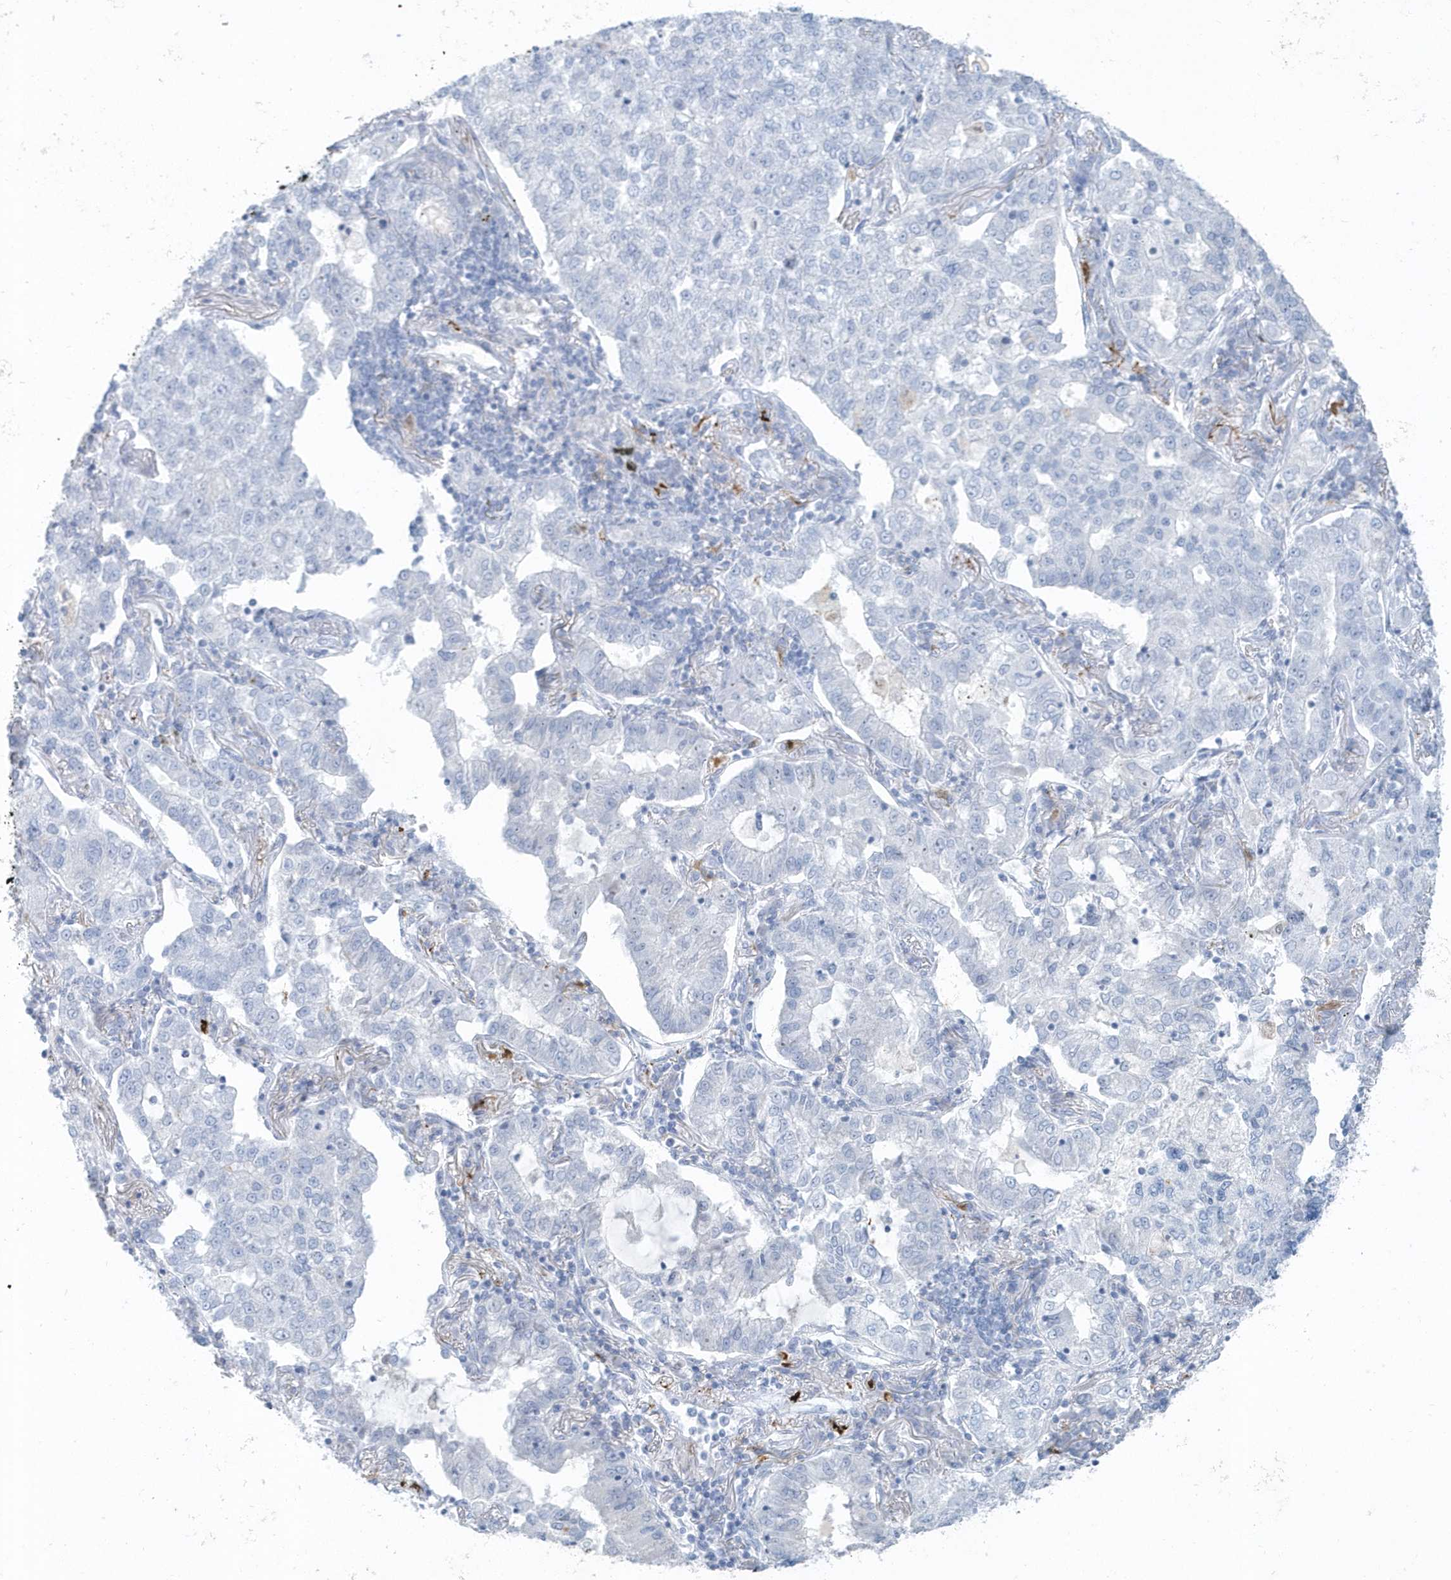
{"staining": {"intensity": "negative", "quantity": "none", "location": "none"}, "tissue": "lung cancer", "cell_type": "Tumor cells", "image_type": "cancer", "snomed": [{"axis": "morphology", "description": "Adenocarcinoma, NOS"}, {"axis": "topography", "description": "Lung"}], "caption": "An IHC micrograph of lung cancer (adenocarcinoma) is shown. There is no staining in tumor cells of lung cancer (adenocarcinoma).", "gene": "FAM98A", "patient": {"sex": "male", "age": 49}}